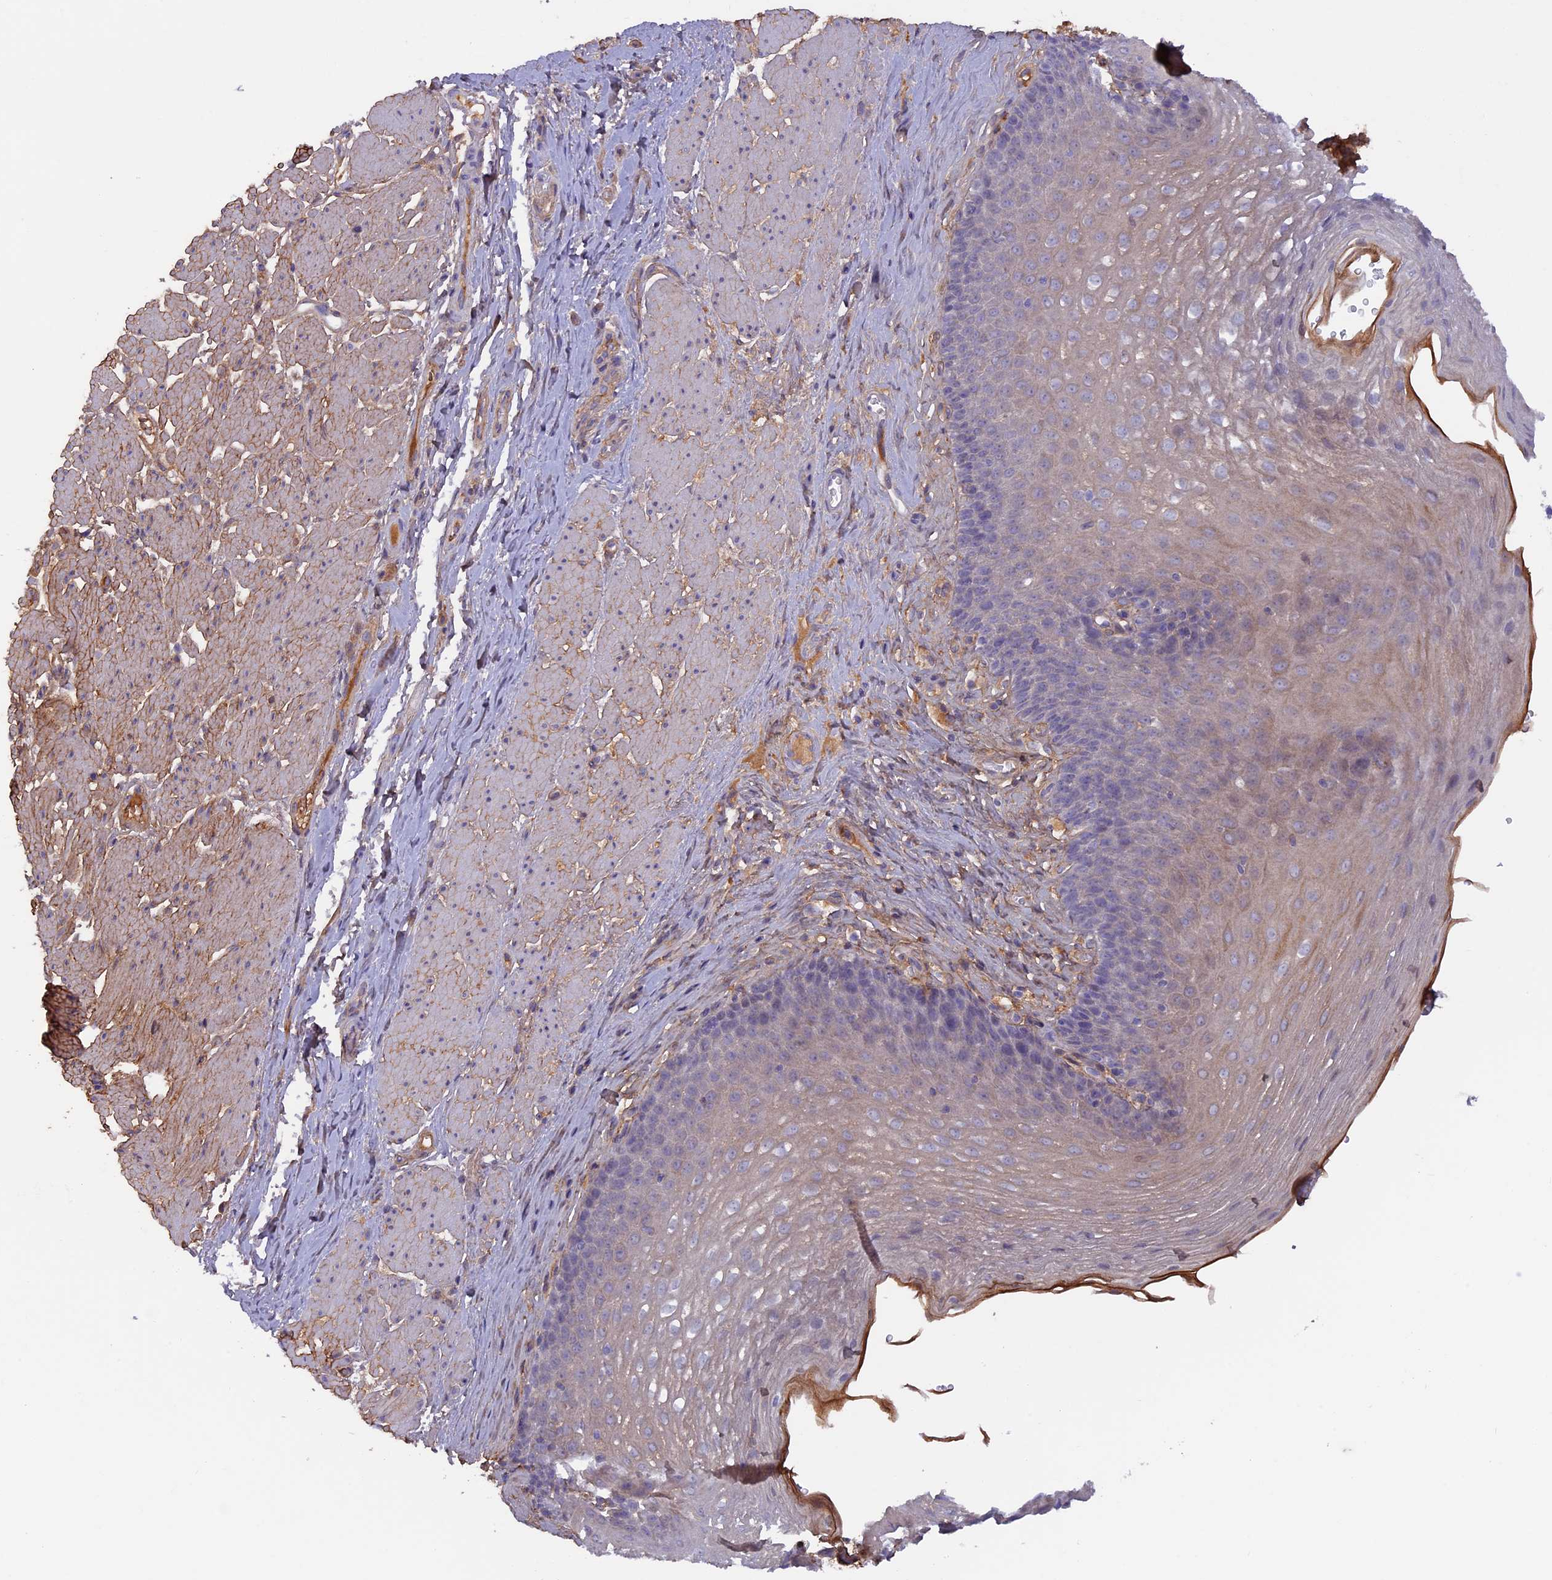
{"staining": {"intensity": "negative", "quantity": "none", "location": "none"}, "tissue": "esophagus", "cell_type": "Squamous epithelial cells", "image_type": "normal", "snomed": [{"axis": "morphology", "description": "Normal tissue, NOS"}, {"axis": "topography", "description": "Esophagus"}], "caption": "IHC of normal human esophagus reveals no positivity in squamous epithelial cells.", "gene": "COL4A3", "patient": {"sex": "female", "age": 66}}